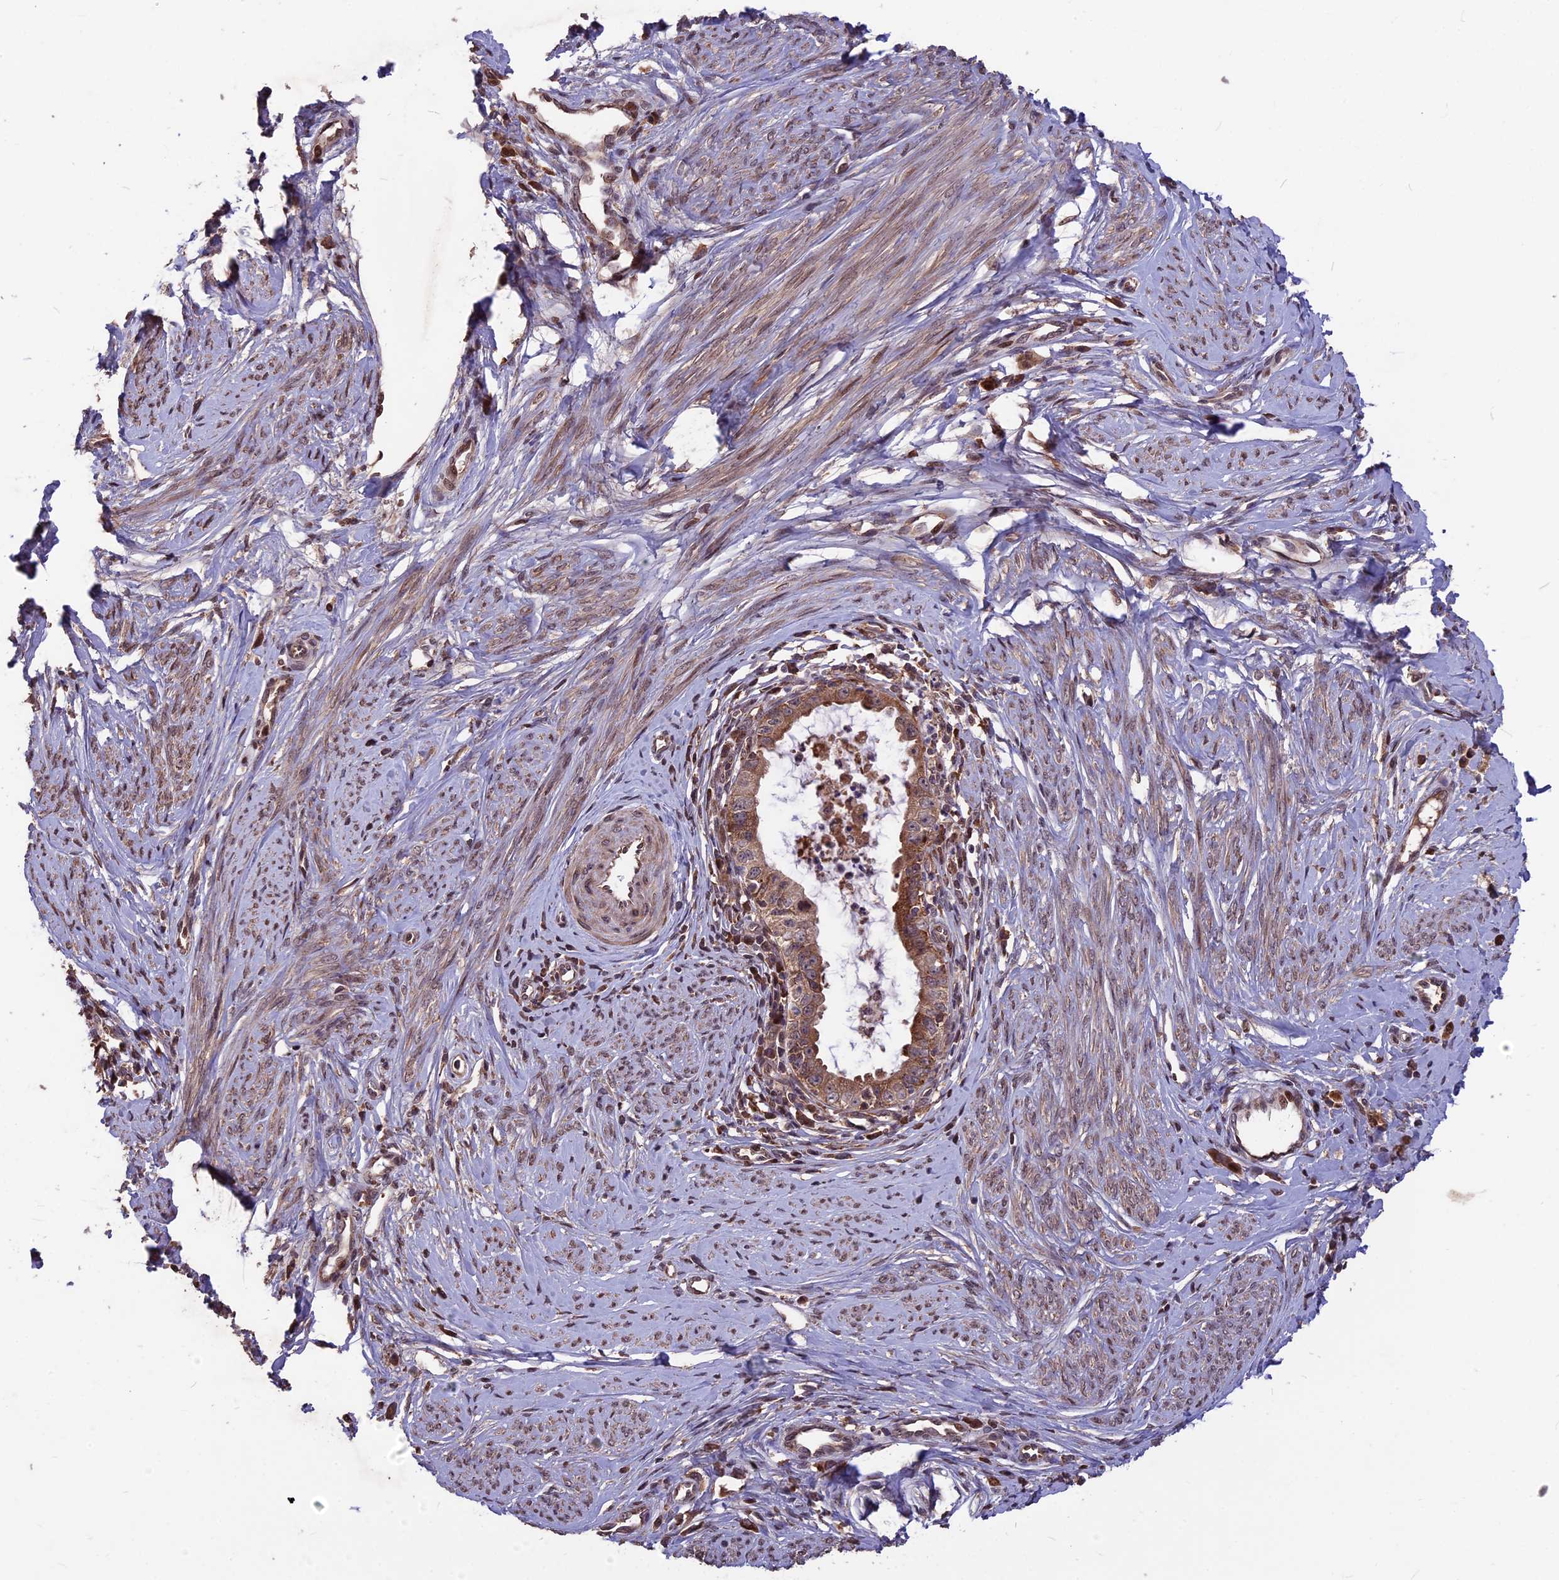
{"staining": {"intensity": "moderate", "quantity": ">75%", "location": "cytoplasmic/membranous"}, "tissue": "cervical cancer", "cell_type": "Tumor cells", "image_type": "cancer", "snomed": [{"axis": "morphology", "description": "Adenocarcinoma, NOS"}, {"axis": "topography", "description": "Cervix"}], "caption": "Immunohistochemistry of human cervical adenocarcinoma exhibits medium levels of moderate cytoplasmic/membranous staining in approximately >75% of tumor cells. (IHC, brightfield microscopy, high magnification).", "gene": "ZNF598", "patient": {"sex": "female", "age": 36}}